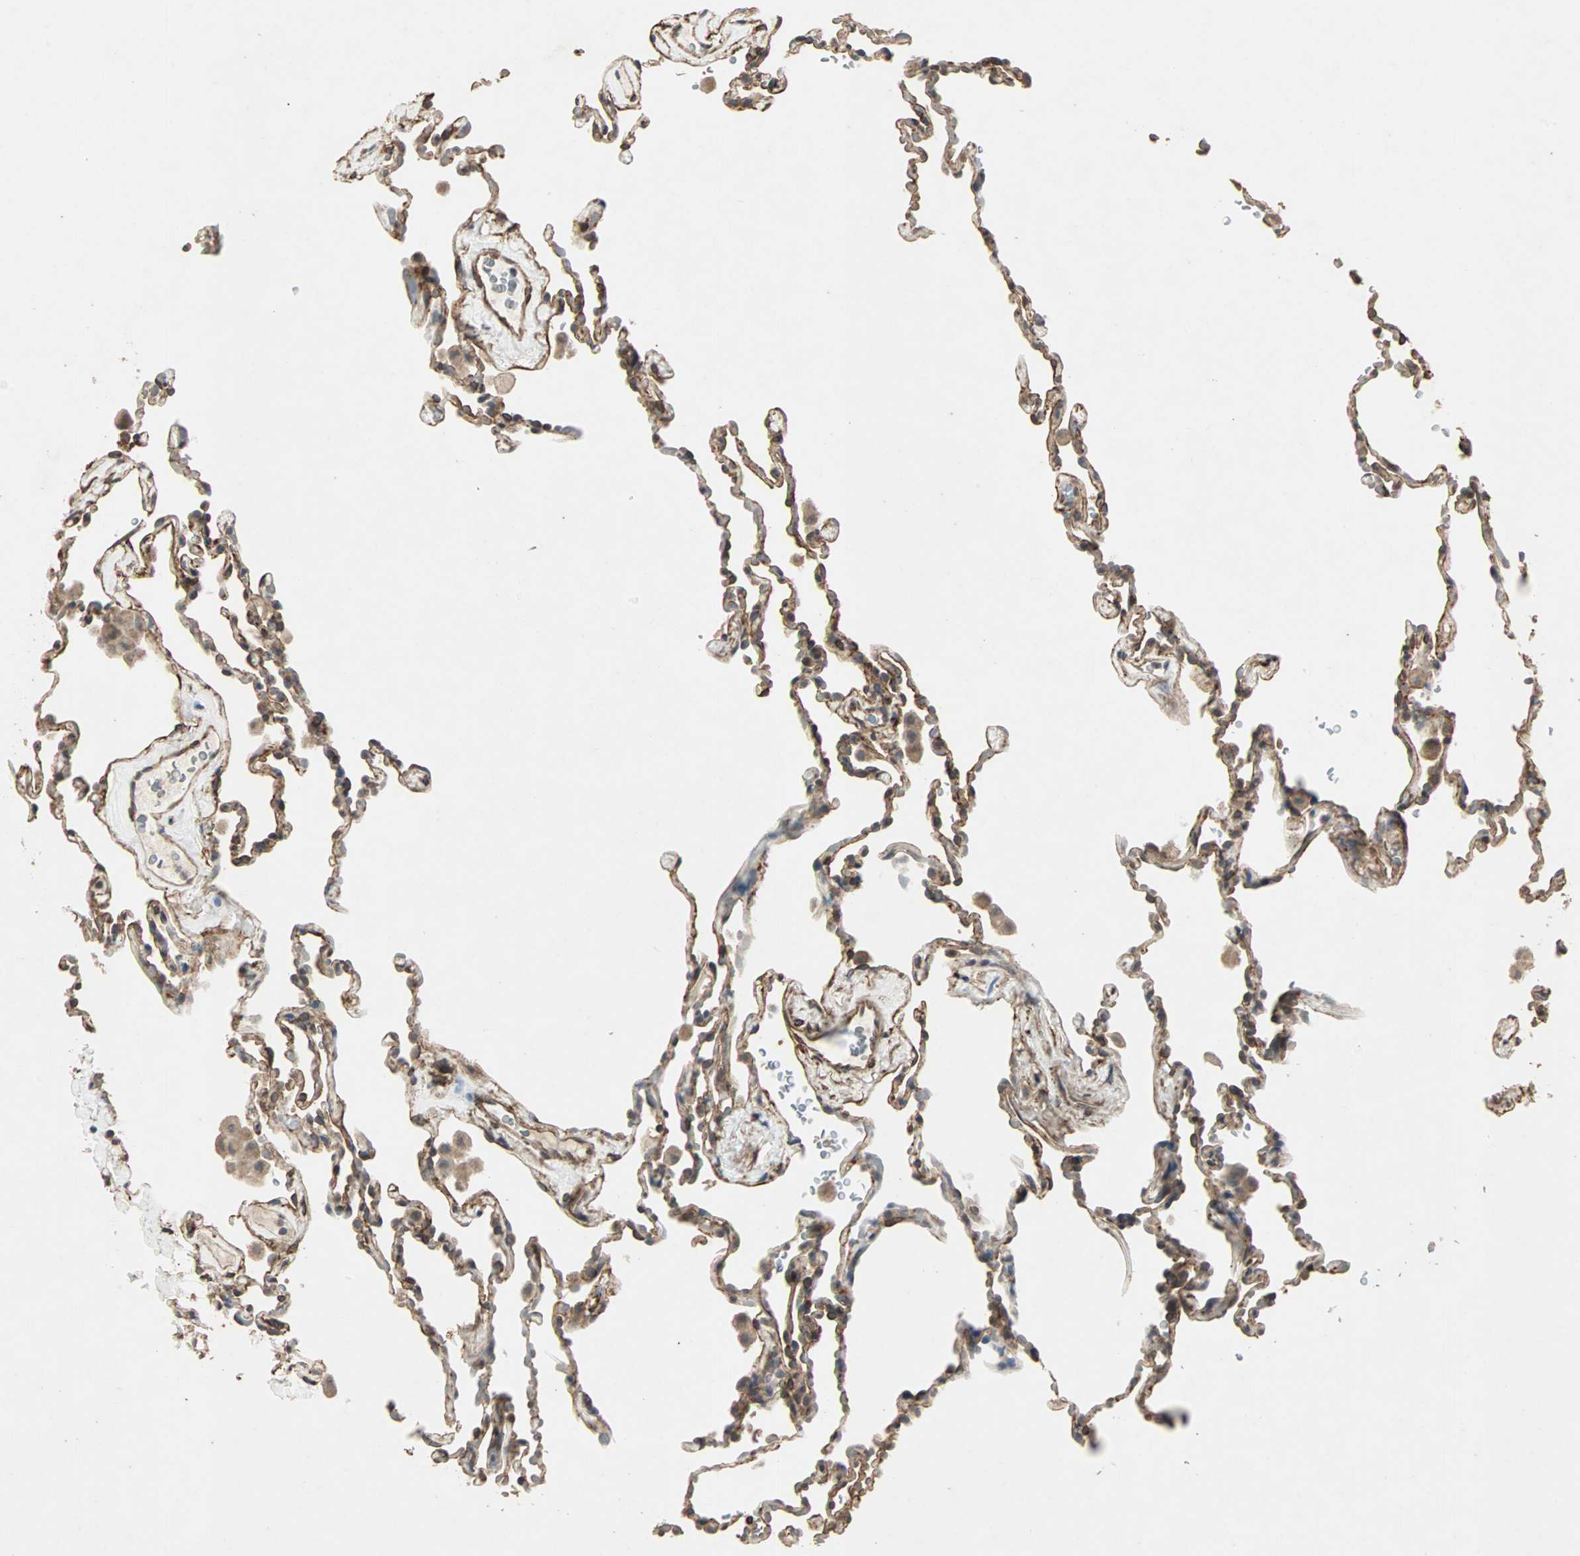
{"staining": {"intensity": "moderate", "quantity": "<25%", "location": "cytoplasmic/membranous"}, "tissue": "lung", "cell_type": "Alveolar cells", "image_type": "normal", "snomed": [{"axis": "morphology", "description": "Normal tissue, NOS"}, {"axis": "morphology", "description": "Soft tissue tumor metastatic"}, {"axis": "topography", "description": "Lung"}], "caption": "Moderate cytoplasmic/membranous expression for a protein is present in approximately <25% of alveolar cells of benign lung using immunohistochemistry (IHC).", "gene": "TRPV4", "patient": {"sex": "male", "age": 59}}